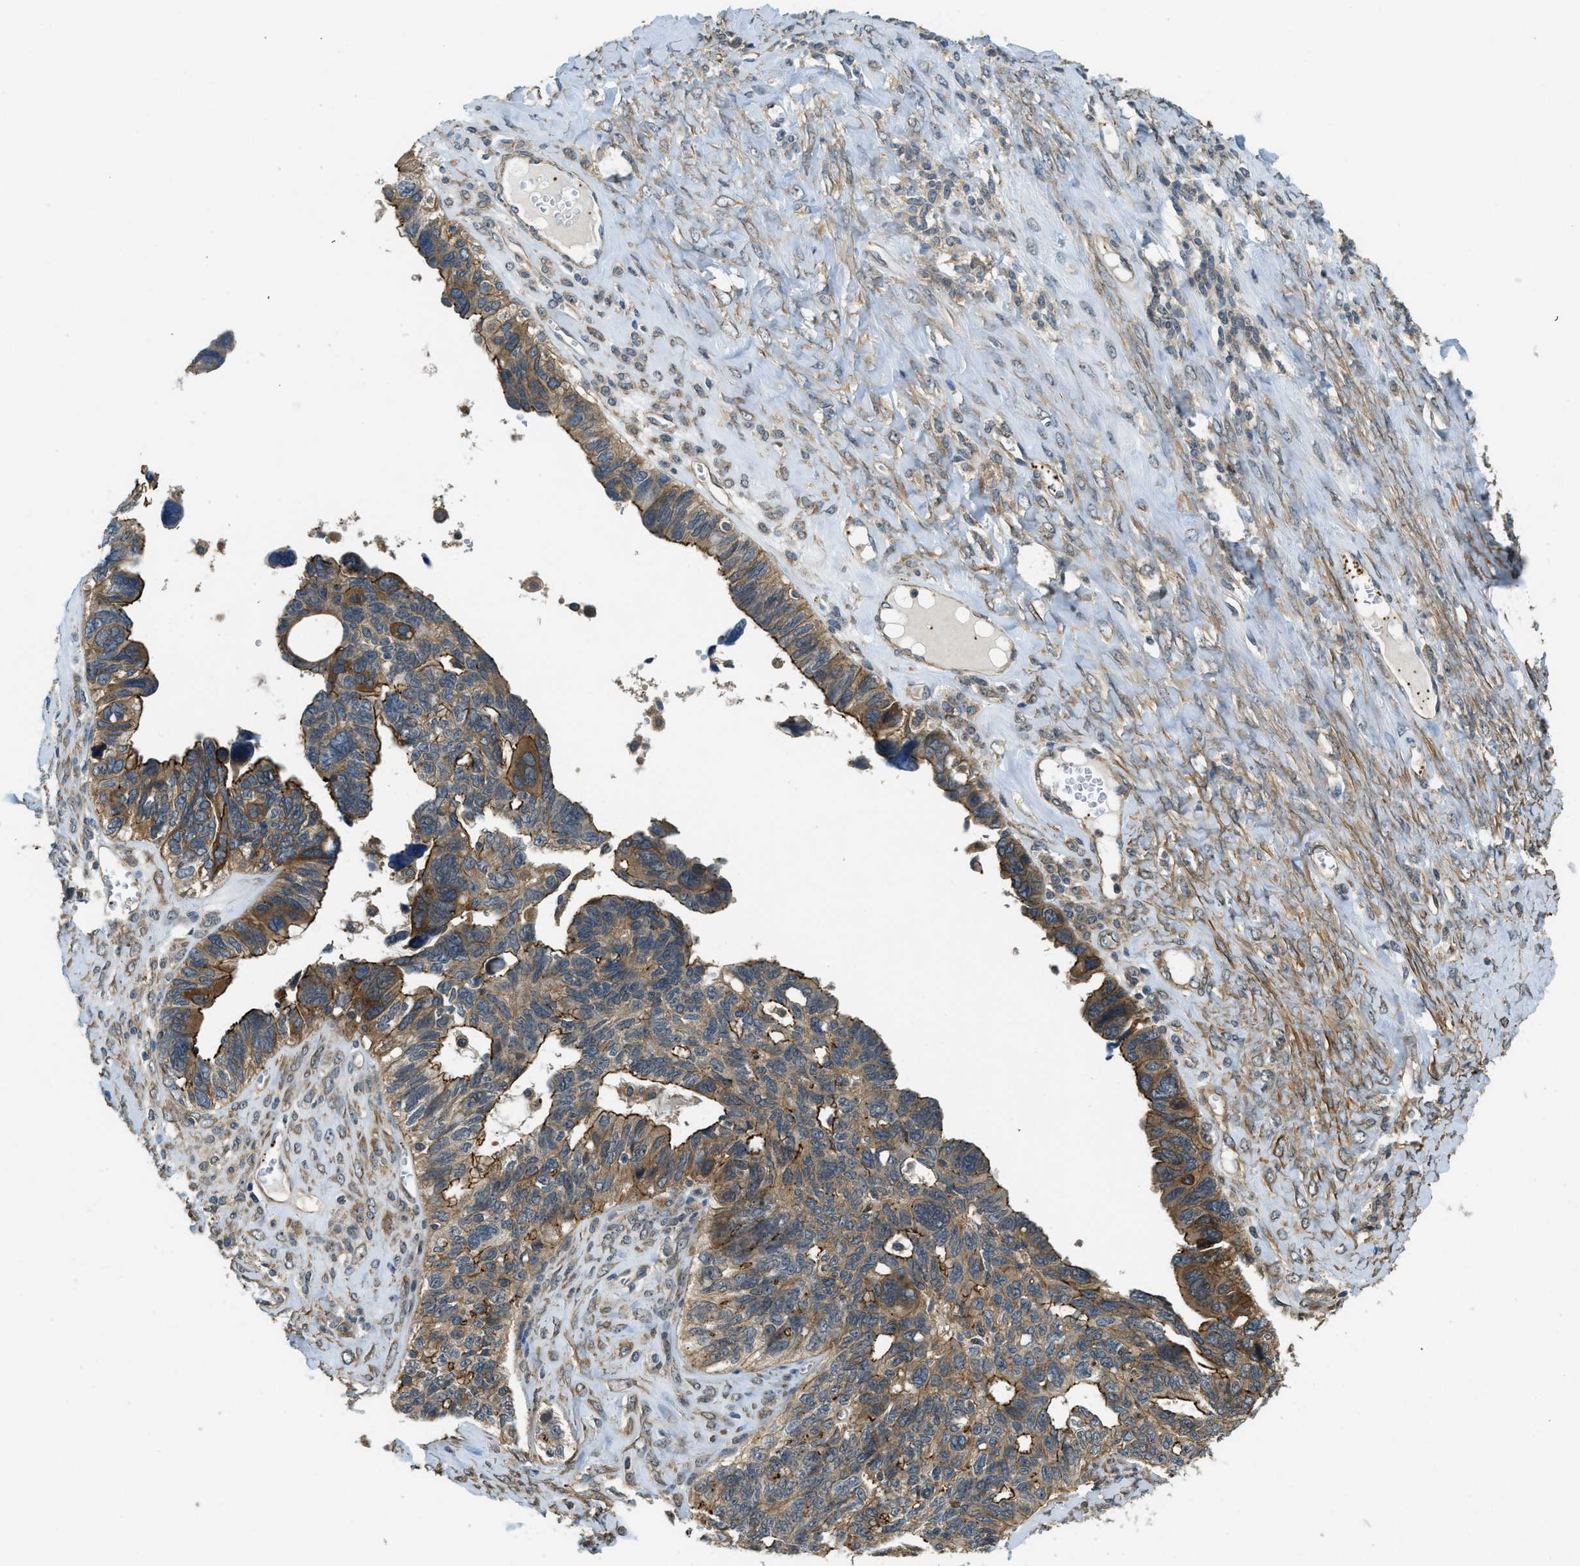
{"staining": {"intensity": "moderate", "quantity": ">75%", "location": "cytoplasmic/membranous"}, "tissue": "ovarian cancer", "cell_type": "Tumor cells", "image_type": "cancer", "snomed": [{"axis": "morphology", "description": "Cystadenocarcinoma, serous, NOS"}, {"axis": "topography", "description": "Ovary"}], "caption": "A medium amount of moderate cytoplasmic/membranous expression is identified in approximately >75% of tumor cells in serous cystadenocarcinoma (ovarian) tissue.", "gene": "CGN", "patient": {"sex": "female", "age": 79}}